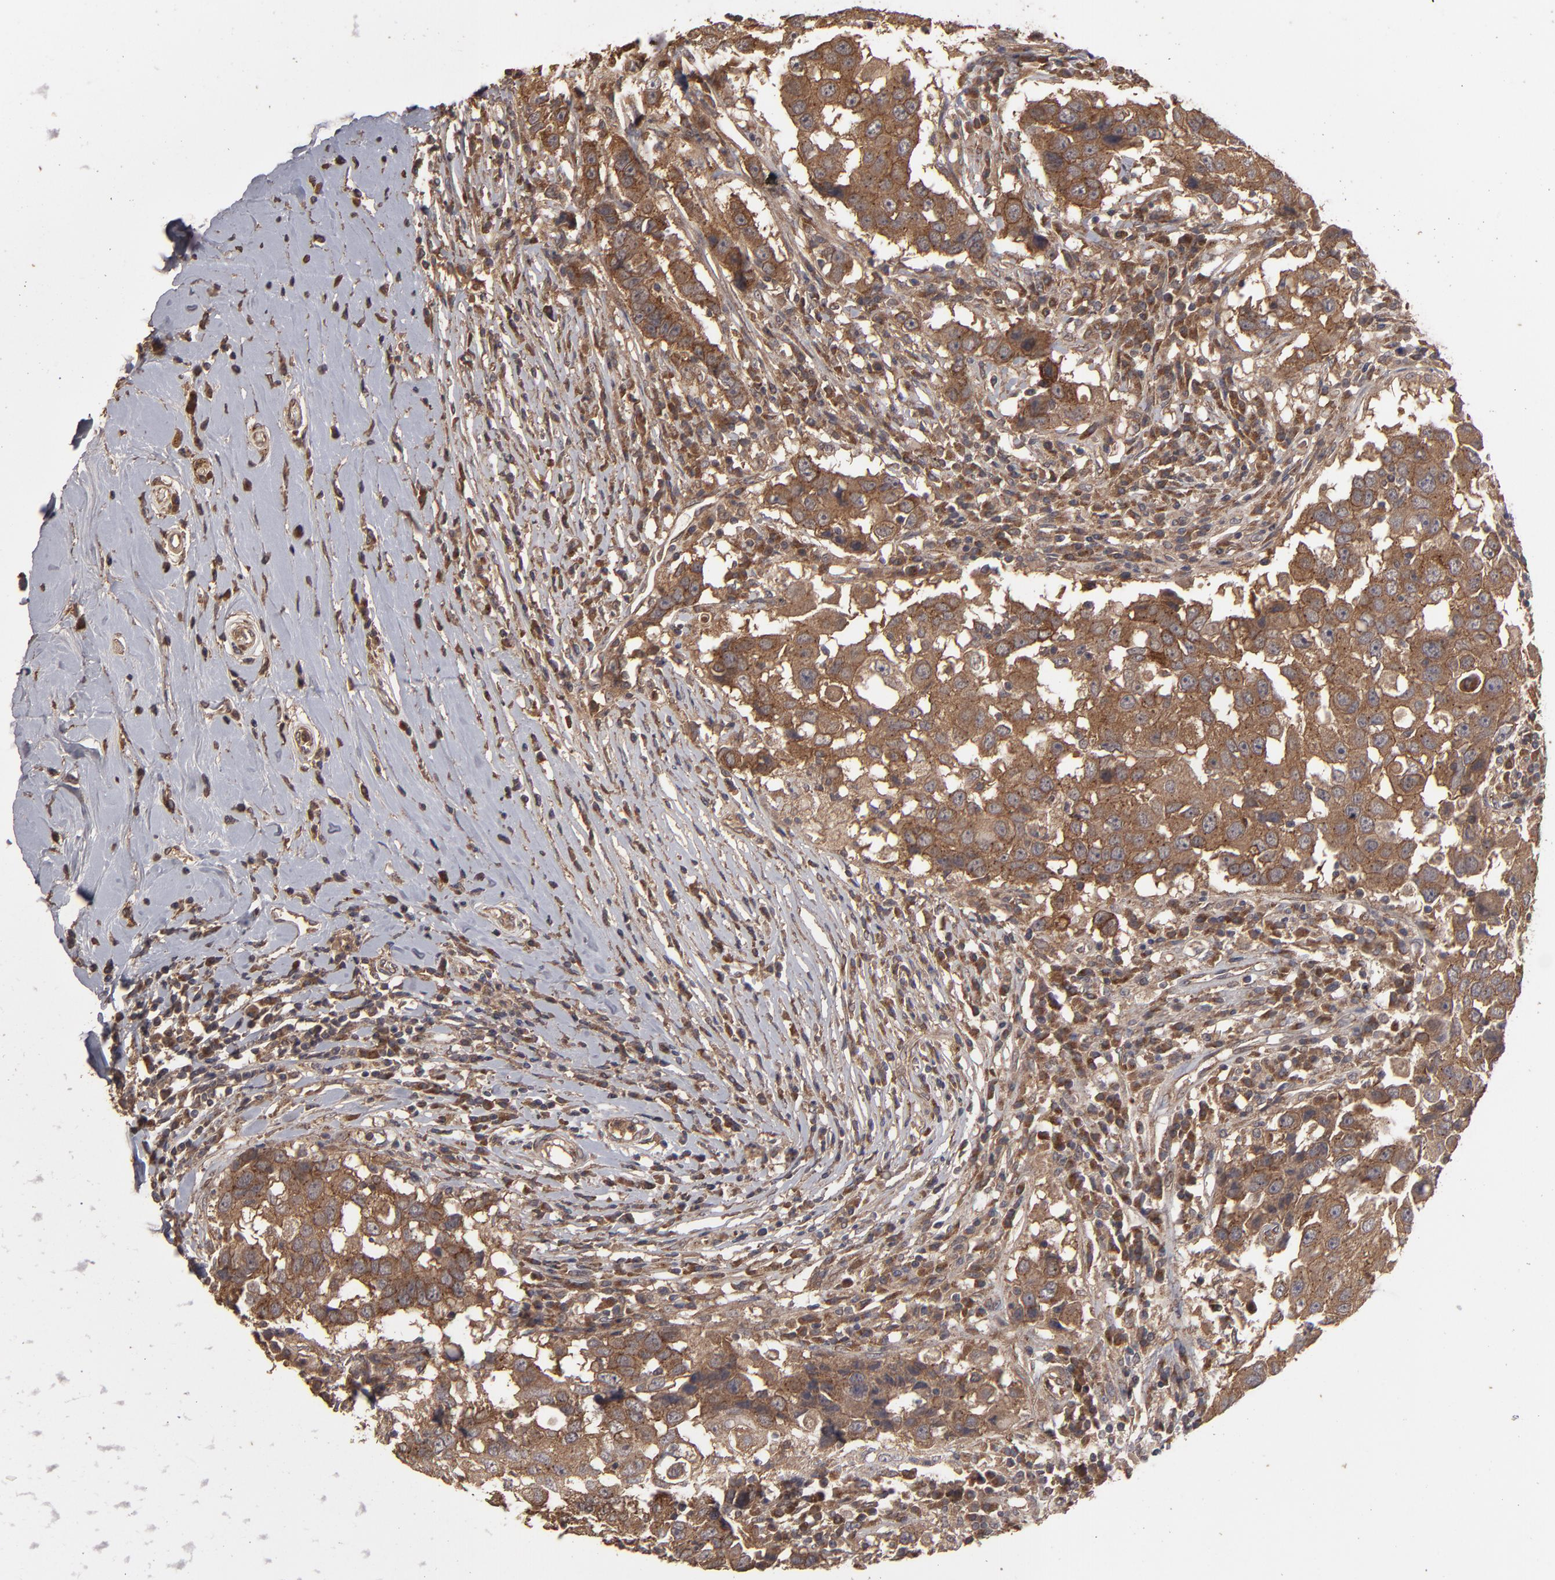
{"staining": {"intensity": "moderate", "quantity": ">75%", "location": "cytoplasmic/membranous"}, "tissue": "breast cancer", "cell_type": "Tumor cells", "image_type": "cancer", "snomed": [{"axis": "morphology", "description": "Duct carcinoma"}, {"axis": "topography", "description": "Breast"}], "caption": "Protein analysis of intraductal carcinoma (breast) tissue reveals moderate cytoplasmic/membranous positivity in about >75% of tumor cells. The staining was performed using DAB to visualize the protein expression in brown, while the nuclei were stained in blue with hematoxylin (Magnification: 20x).", "gene": "MMP2", "patient": {"sex": "female", "age": 27}}